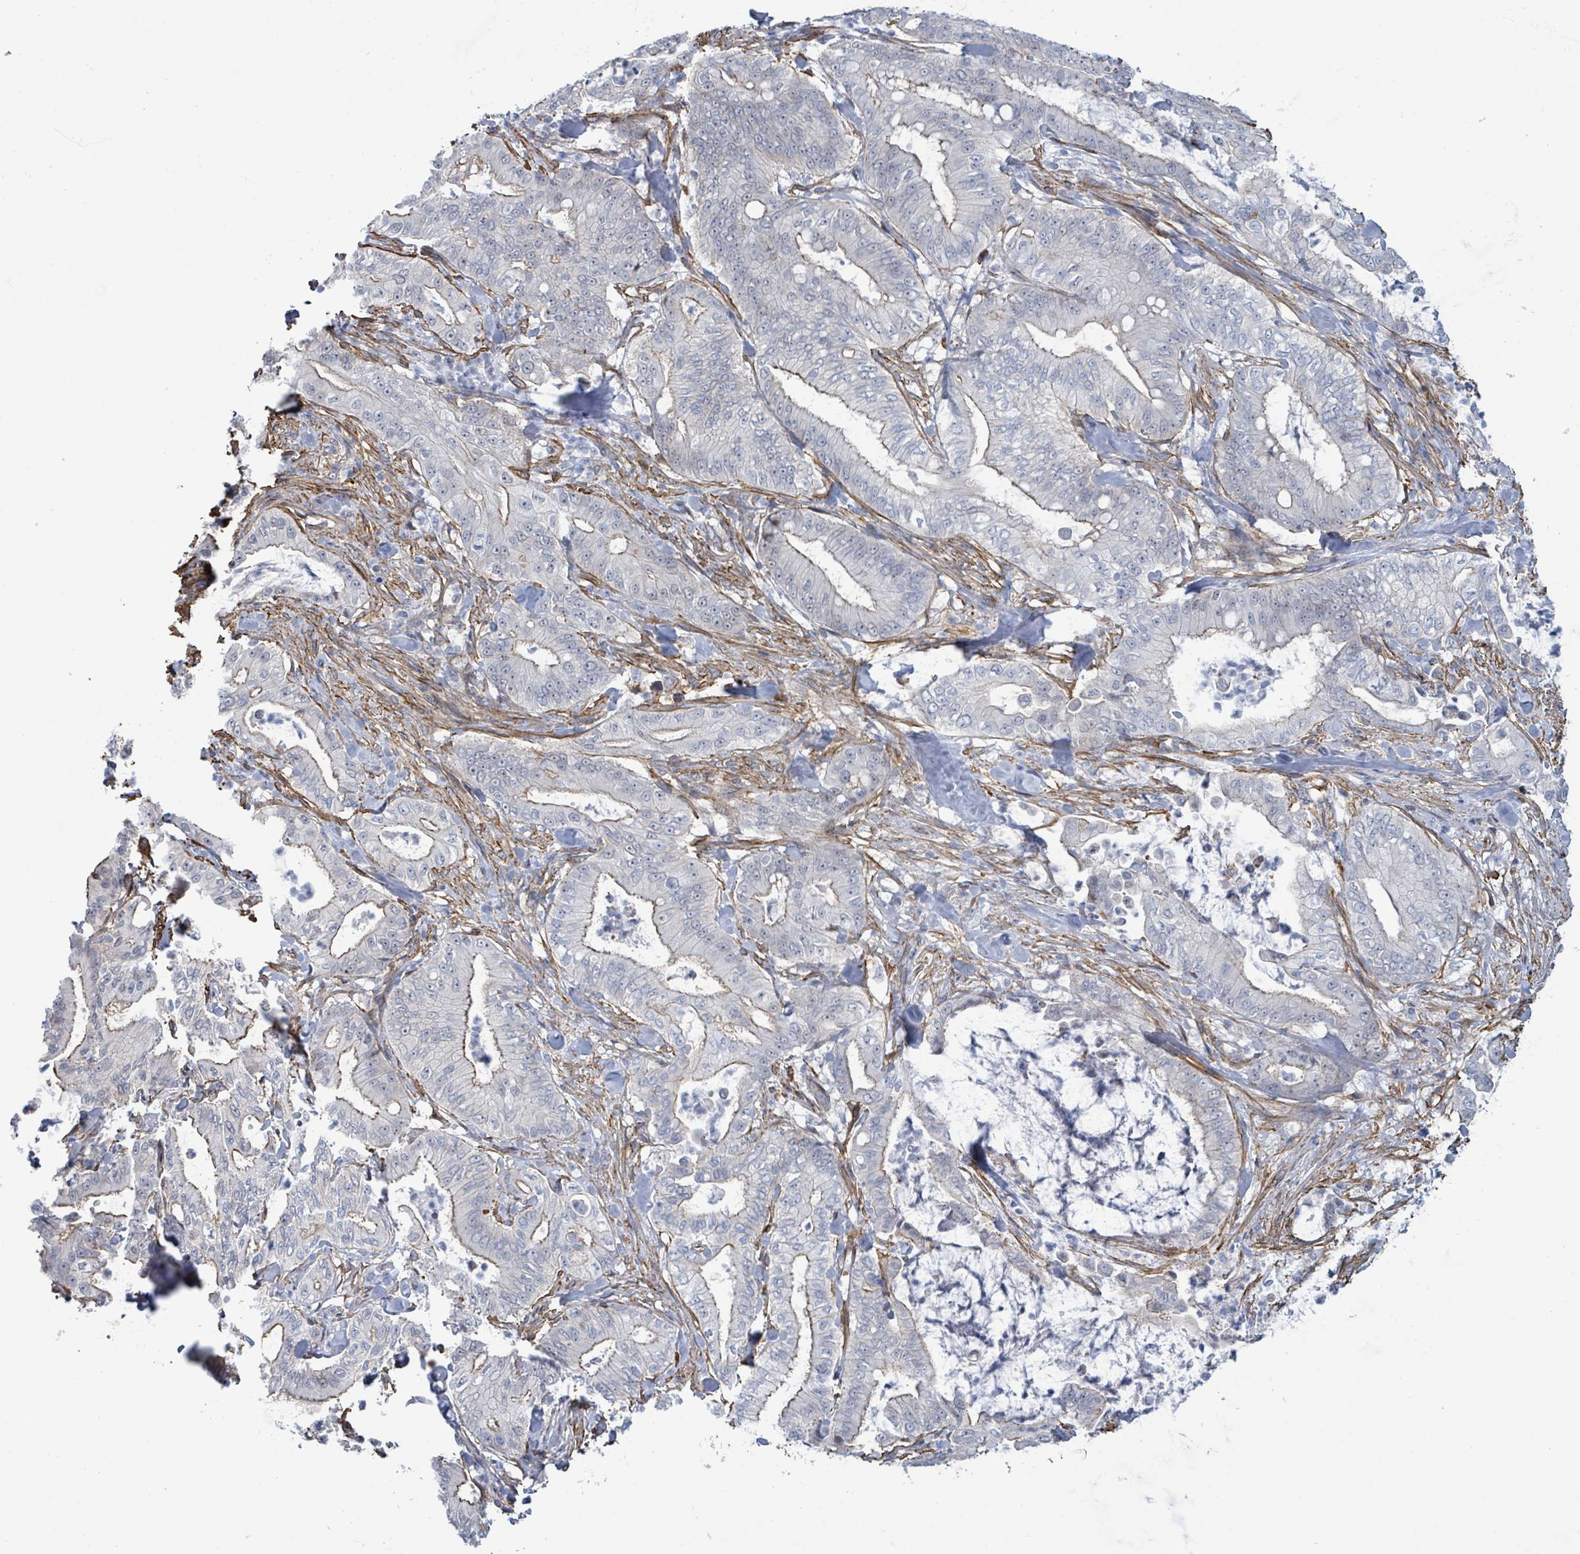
{"staining": {"intensity": "moderate", "quantity": "<25%", "location": "cytoplasmic/membranous"}, "tissue": "pancreatic cancer", "cell_type": "Tumor cells", "image_type": "cancer", "snomed": [{"axis": "morphology", "description": "Adenocarcinoma, NOS"}, {"axis": "topography", "description": "Pancreas"}], "caption": "Pancreatic adenocarcinoma was stained to show a protein in brown. There is low levels of moderate cytoplasmic/membranous staining in about <25% of tumor cells.", "gene": "DMRTC1B", "patient": {"sex": "male", "age": 71}}